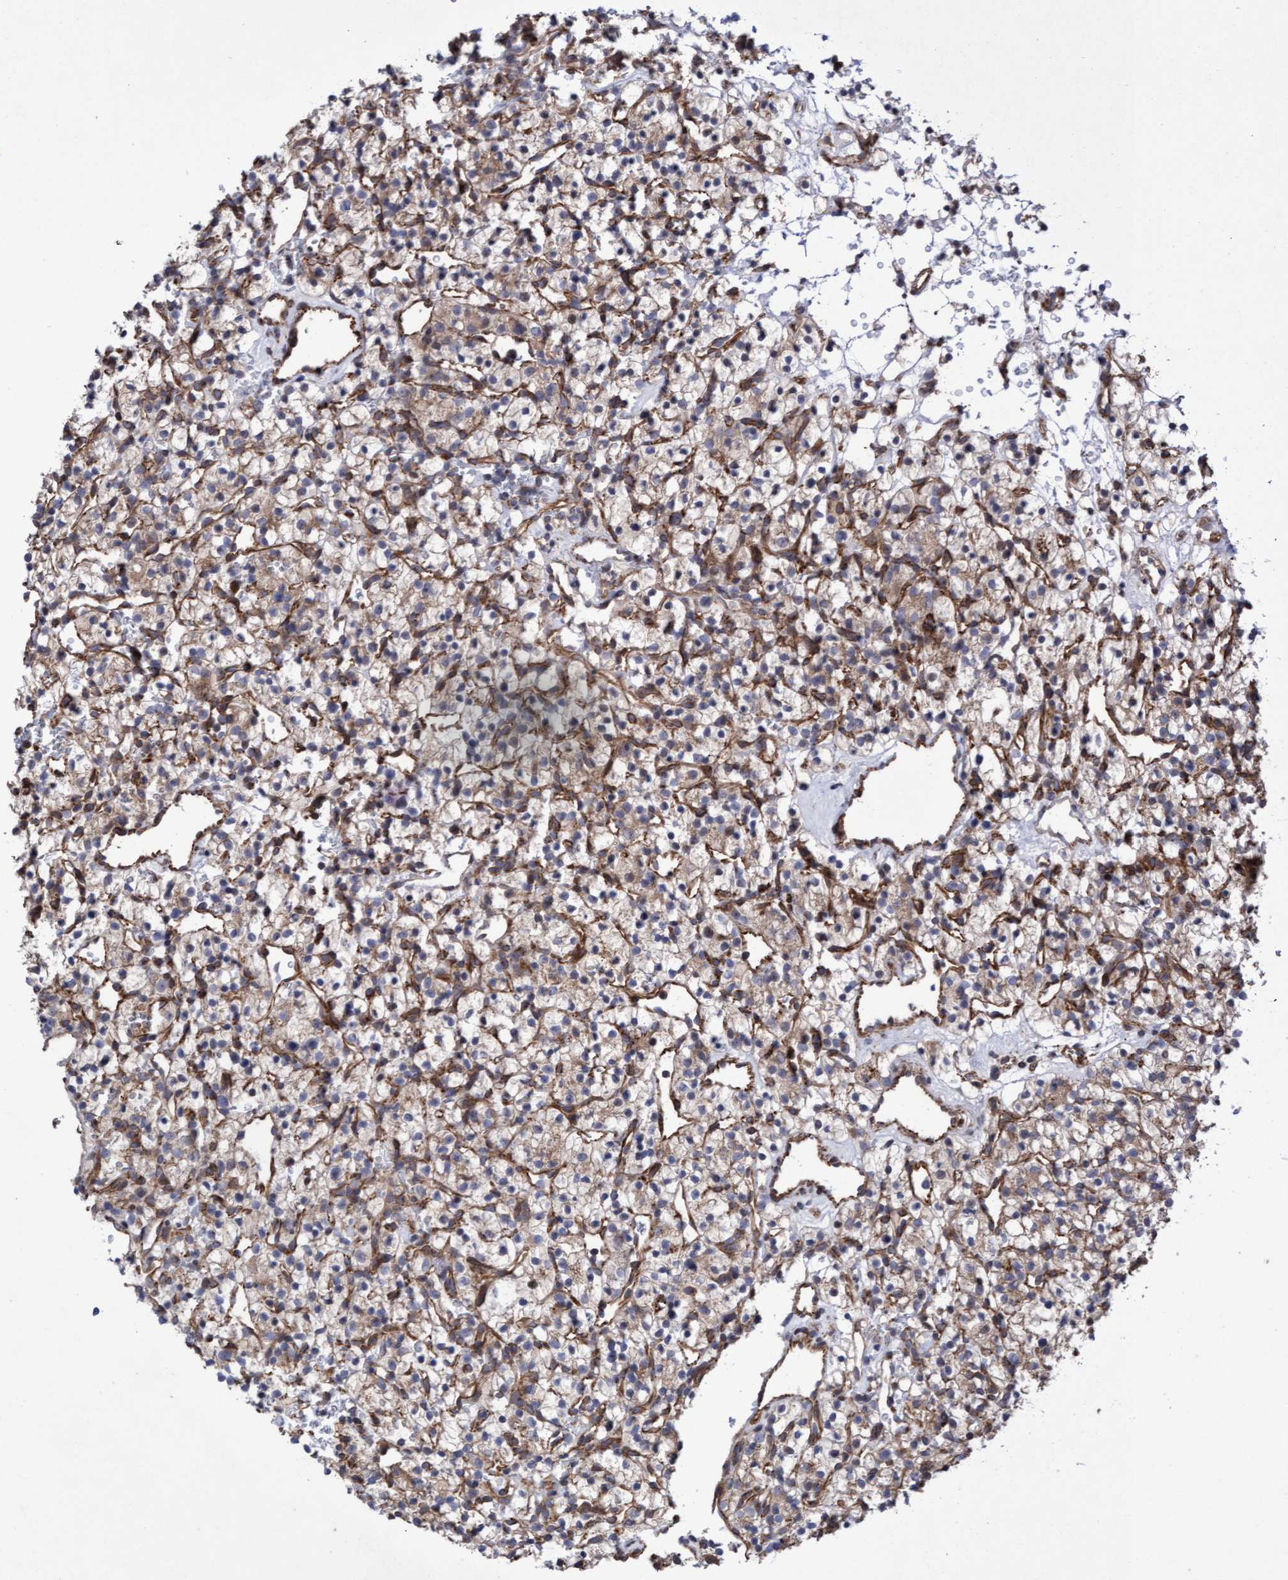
{"staining": {"intensity": "moderate", "quantity": ">75%", "location": "cytoplasmic/membranous"}, "tissue": "renal cancer", "cell_type": "Tumor cells", "image_type": "cancer", "snomed": [{"axis": "morphology", "description": "Adenocarcinoma, NOS"}, {"axis": "topography", "description": "Kidney"}], "caption": "Immunohistochemical staining of human renal adenocarcinoma displays medium levels of moderate cytoplasmic/membranous expression in approximately >75% of tumor cells.", "gene": "ELP5", "patient": {"sex": "female", "age": 57}}